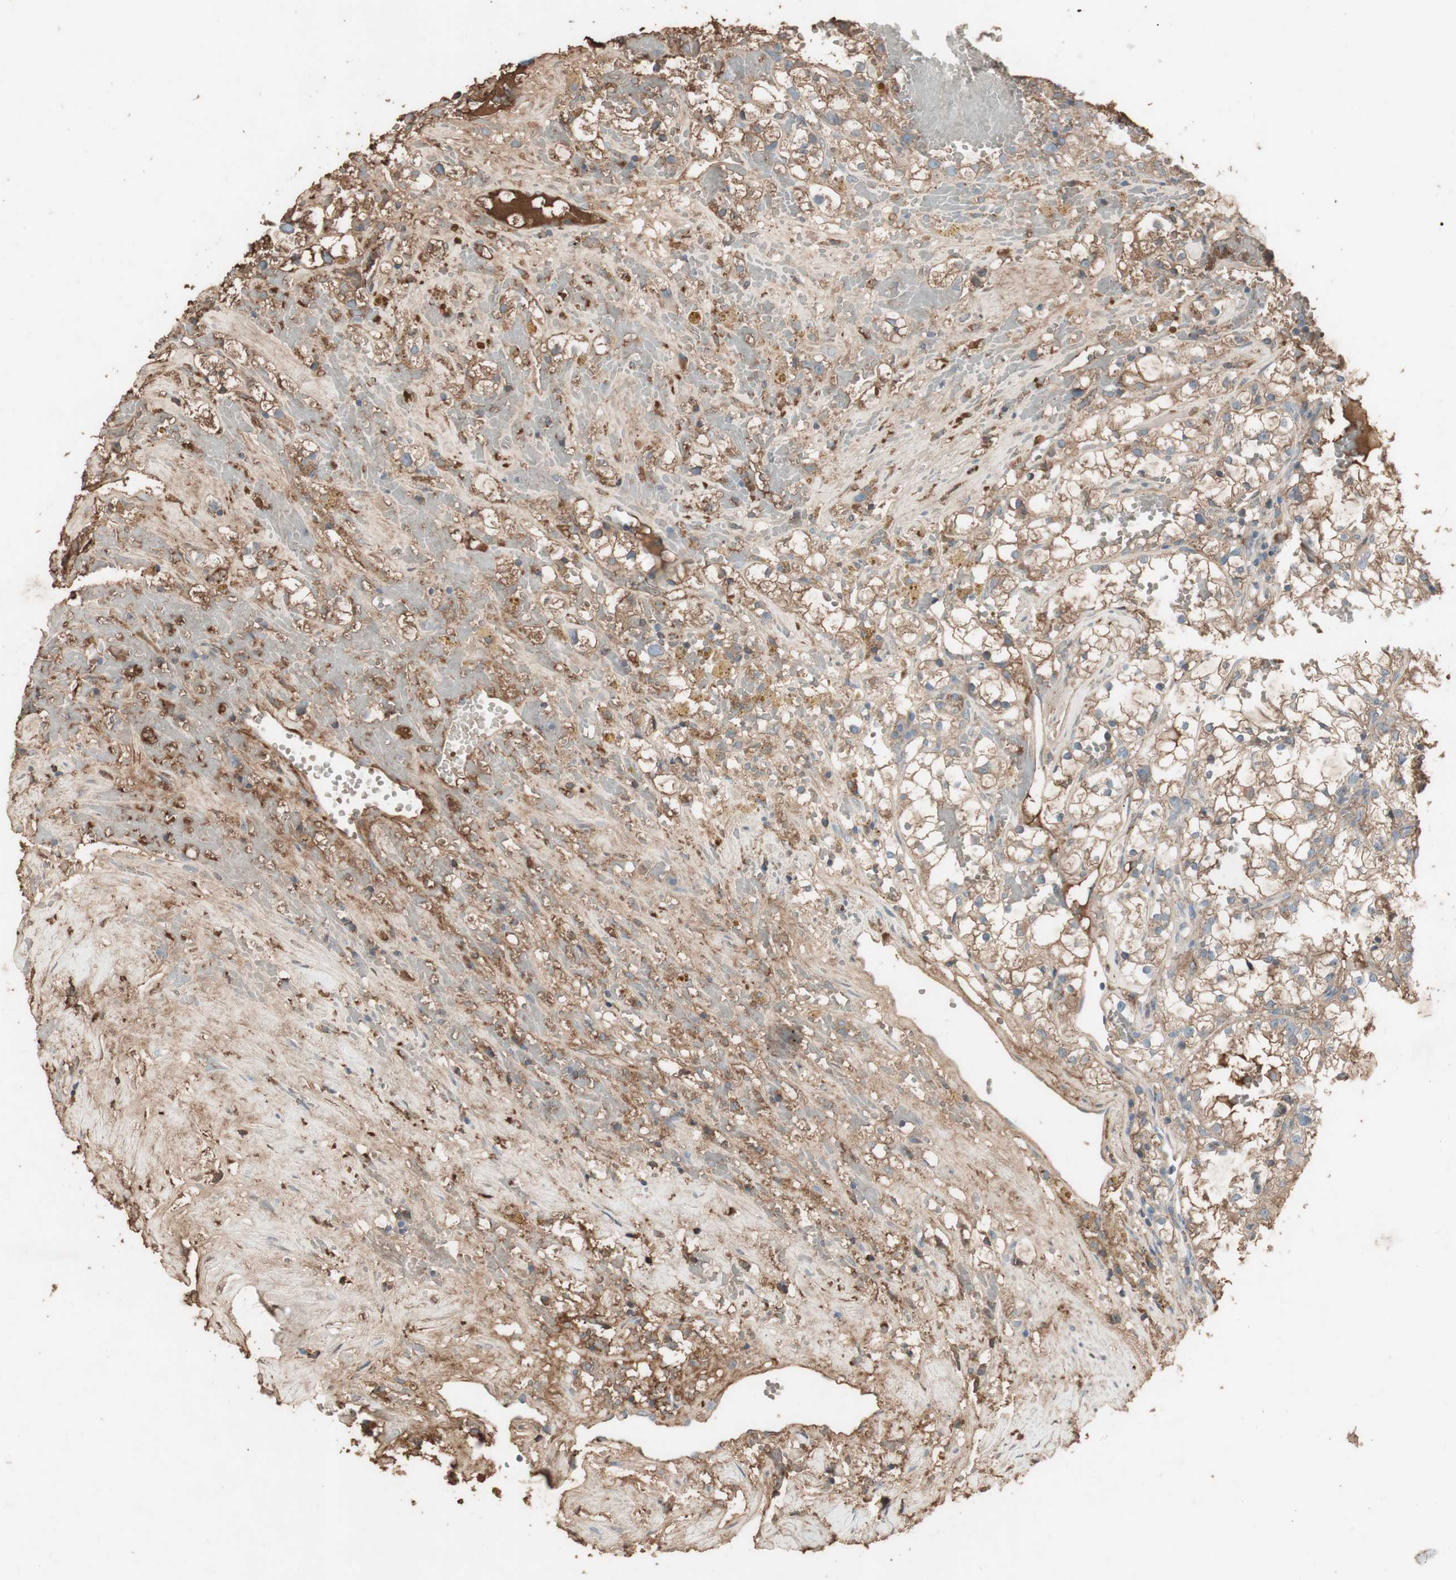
{"staining": {"intensity": "weak", "quantity": ">75%", "location": "cytoplasmic/membranous"}, "tissue": "renal cancer", "cell_type": "Tumor cells", "image_type": "cancer", "snomed": [{"axis": "morphology", "description": "Adenocarcinoma, NOS"}, {"axis": "topography", "description": "Kidney"}], "caption": "IHC of renal adenocarcinoma displays low levels of weak cytoplasmic/membranous staining in about >75% of tumor cells. (DAB (3,3'-diaminobenzidine) = brown stain, brightfield microscopy at high magnification).", "gene": "MMP14", "patient": {"sex": "male", "age": 56}}